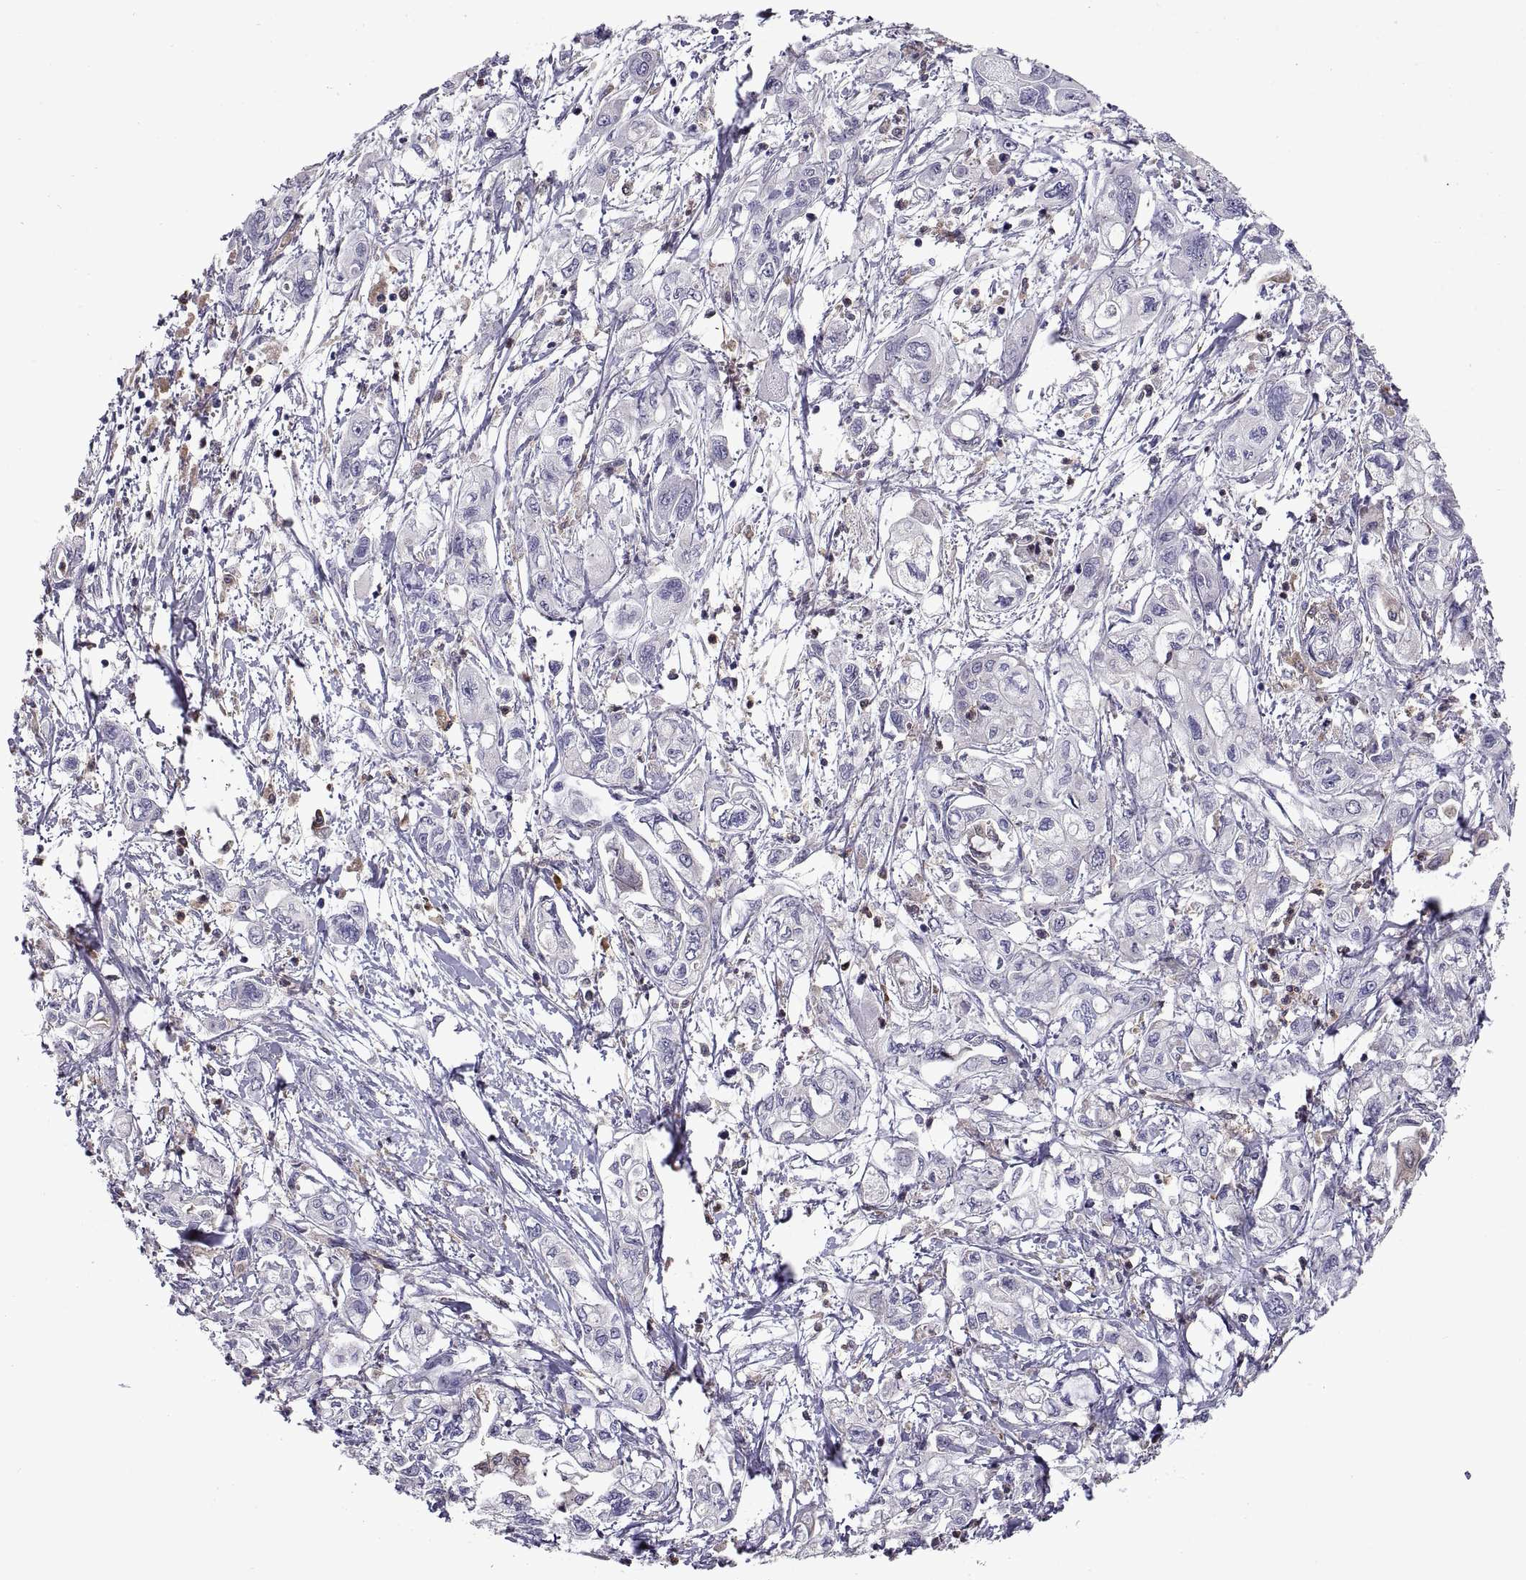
{"staining": {"intensity": "negative", "quantity": "none", "location": "none"}, "tissue": "pancreatic cancer", "cell_type": "Tumor cells", "image_type": "cancer", "snomed": [{"axis": "morphology", "description": "Adenocarcinoma, NOS"}, {"axis": "topography", "description": "Pancreas"}], "caption": "Micrograph shows no significant protein positivity in tumor cells of pancreatic cancer.", "gene": "DOK3", "patient": {"sex": "male", "age": 54}}